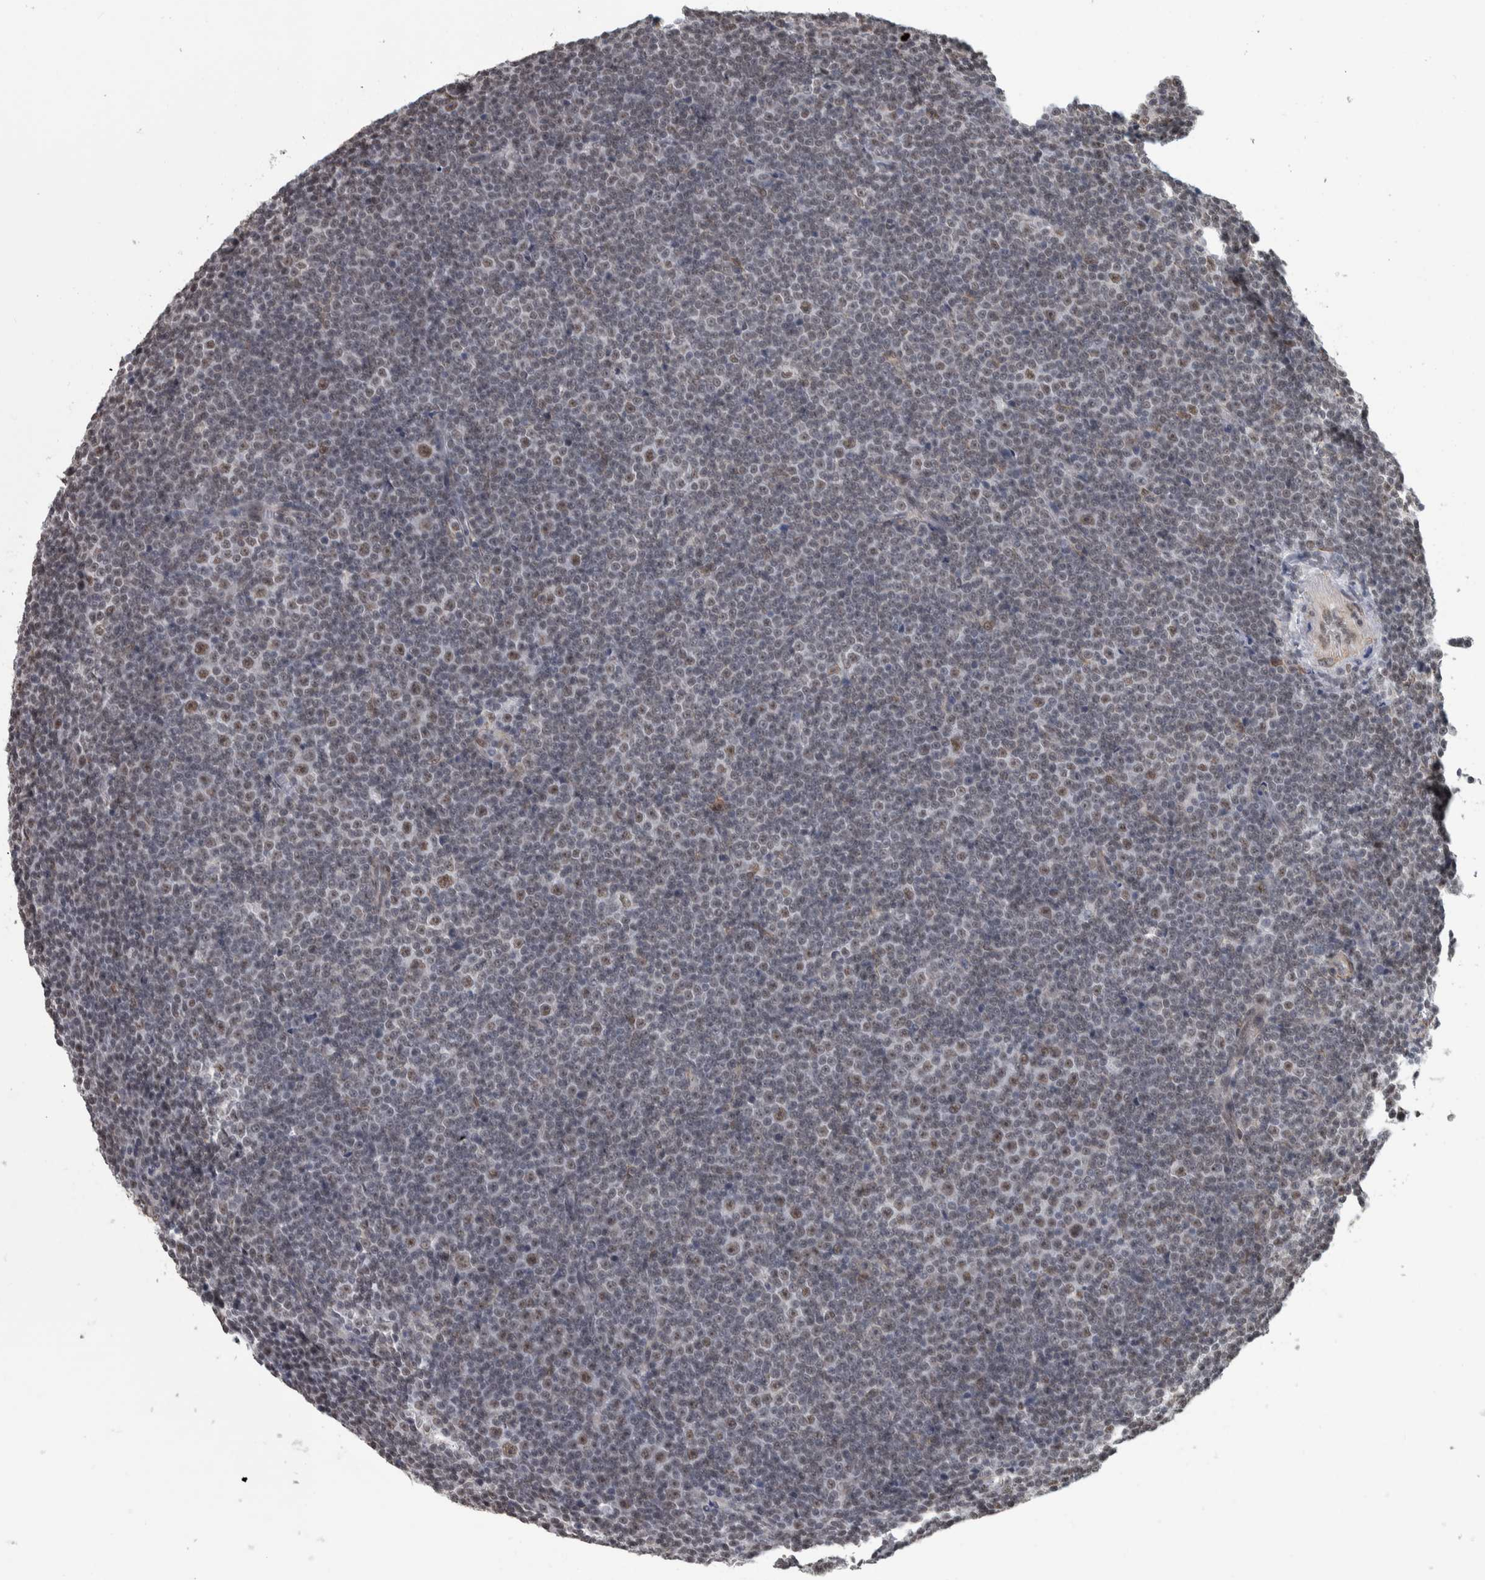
{"staining": {"intensity": "moderate", "quantity": "<25%", "location": "nuclear"}, "tissue": "lymphoma", "cell_type": "Tumor cells", "image_type": "cancer", "snomed": [{"axis": "morphology", "description": "Malignant lymphoma, non-Hodgkin's type, Low grade"}, {"axis": "topography", "description": "Lymph node"}], "caption": "This micrograph demonstrates IHC staining of human lymphoma, with low moderate nuclear positivity in approximately <25% of tumor cells.", "gene": "DDX42", "patient": {"sex": "female", "age": 67}}